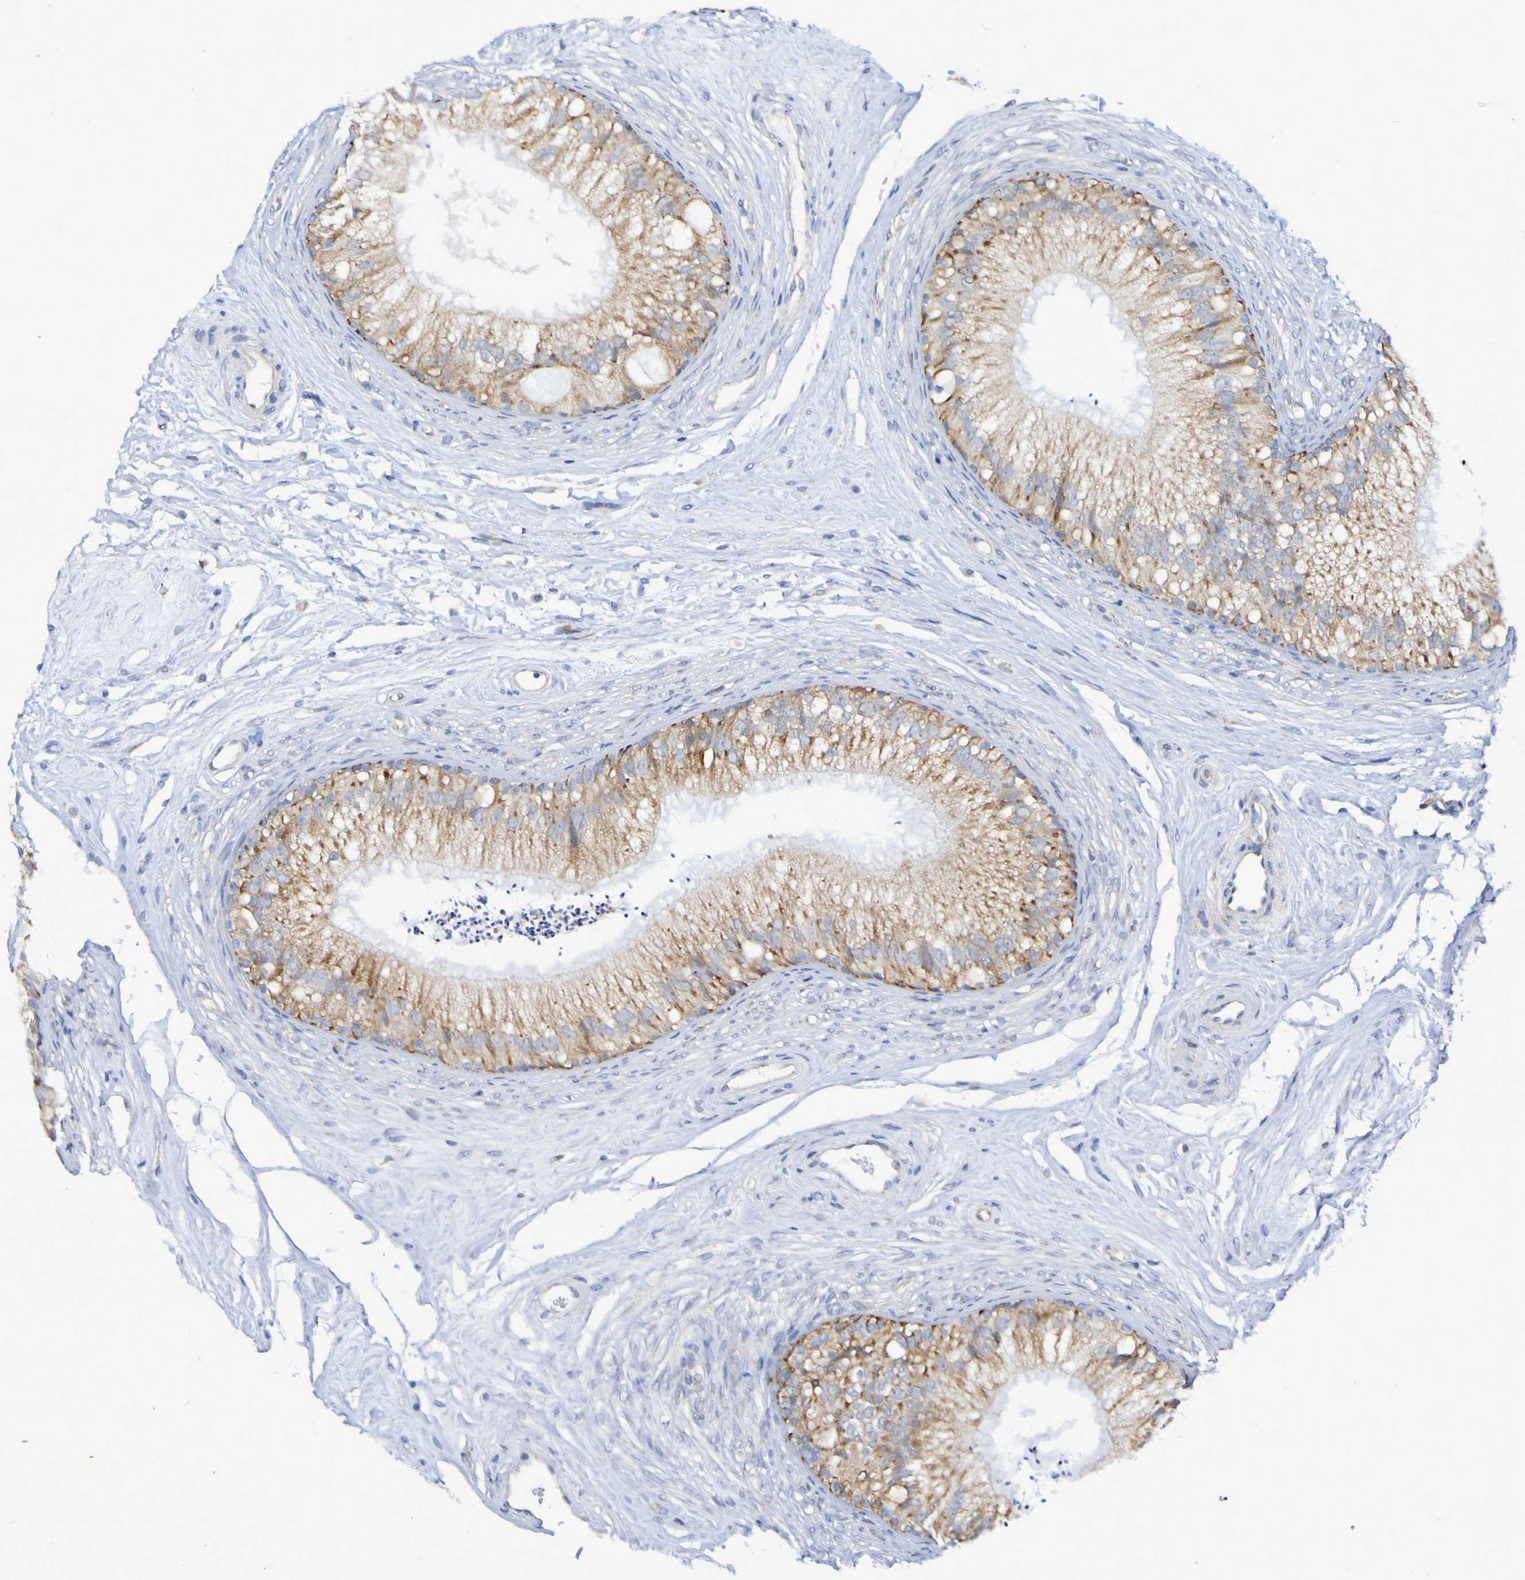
{"staining": {"intensity": "moderate", "quantity": ">75%", "location": "cytoplasmic/membranous"}, "tissue": "epididymis", "cell_type": "Glandular cells", "image_type": "normal", "snomed": [{"axis": "morphology", "description": "Normal tissue, NOS"}, {"axis": "topography", "description": "Epididymis"}], "caption": "An IHC histopathology image of normal tissue is shown. Protein staining in brown highlights moderate cytoplasmic/membranous positivity in epididymis within glandular cells.", "gene": "LMBRD2", "patient": {"sex": "male", "age": 56}}